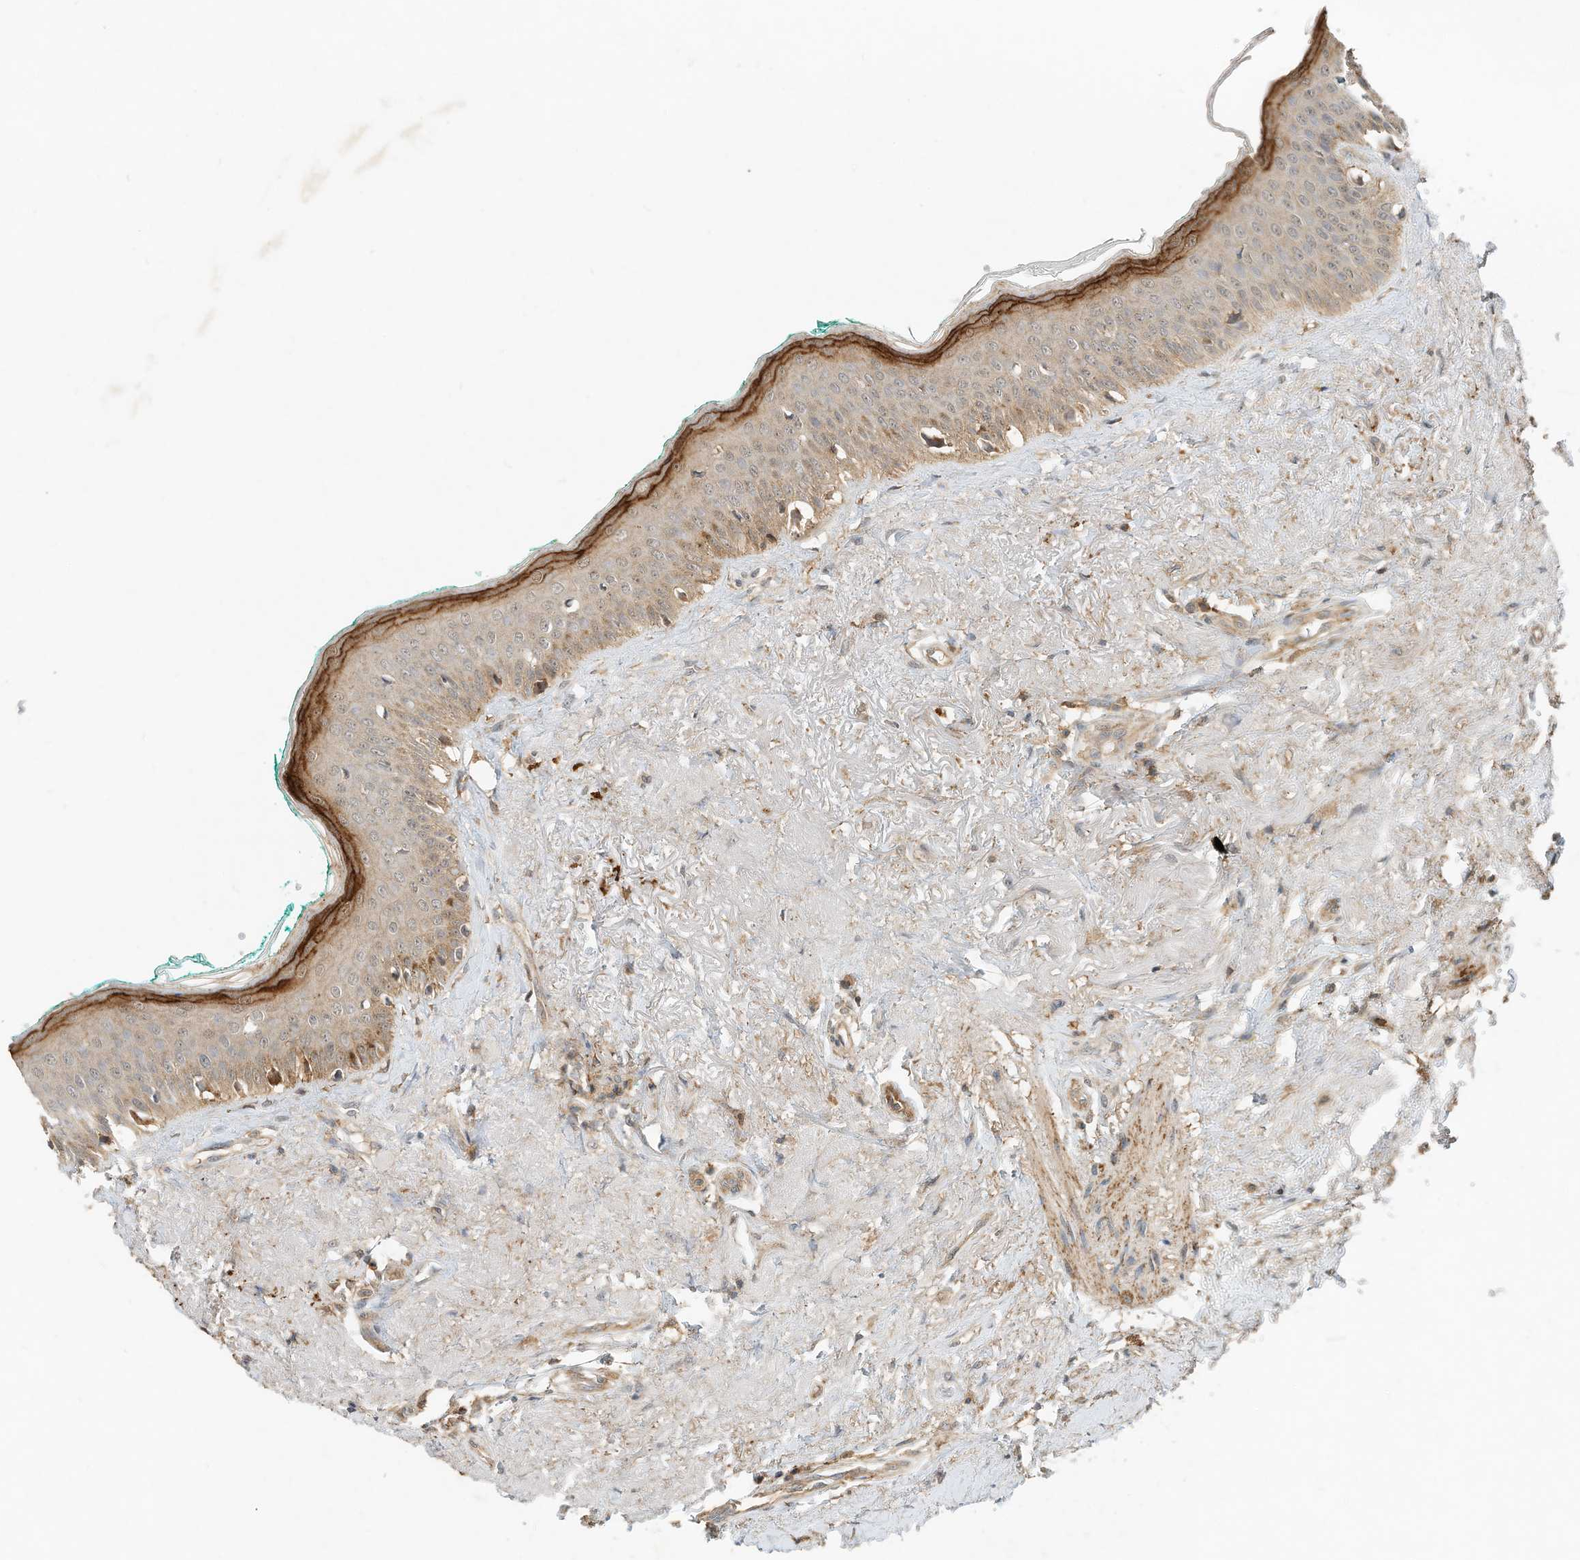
{"staining": {"intensity": "moderate", "quantity": "25%-75%", "location": "cytoplasmic/membranous"}, "tissue": "oral mucosa", "cell_type": "Squamous epithelial cells", "image_type": "normal", "snomed": [{"axis": "morphology", "description": "Normal tissue, NOS"}, {"axis": "topography", "description": "Oral tissue"}], "caption": "This image demonstrates immunohistochemistry (IHC) staining of unremarkable oral mucosa, with medium moderate cytoplasmic/membranous expression in about 25%-75% of squamous epithelial cells.", "gene": "CPAMD8", "patient": {"sex": "female", "age": 70}}